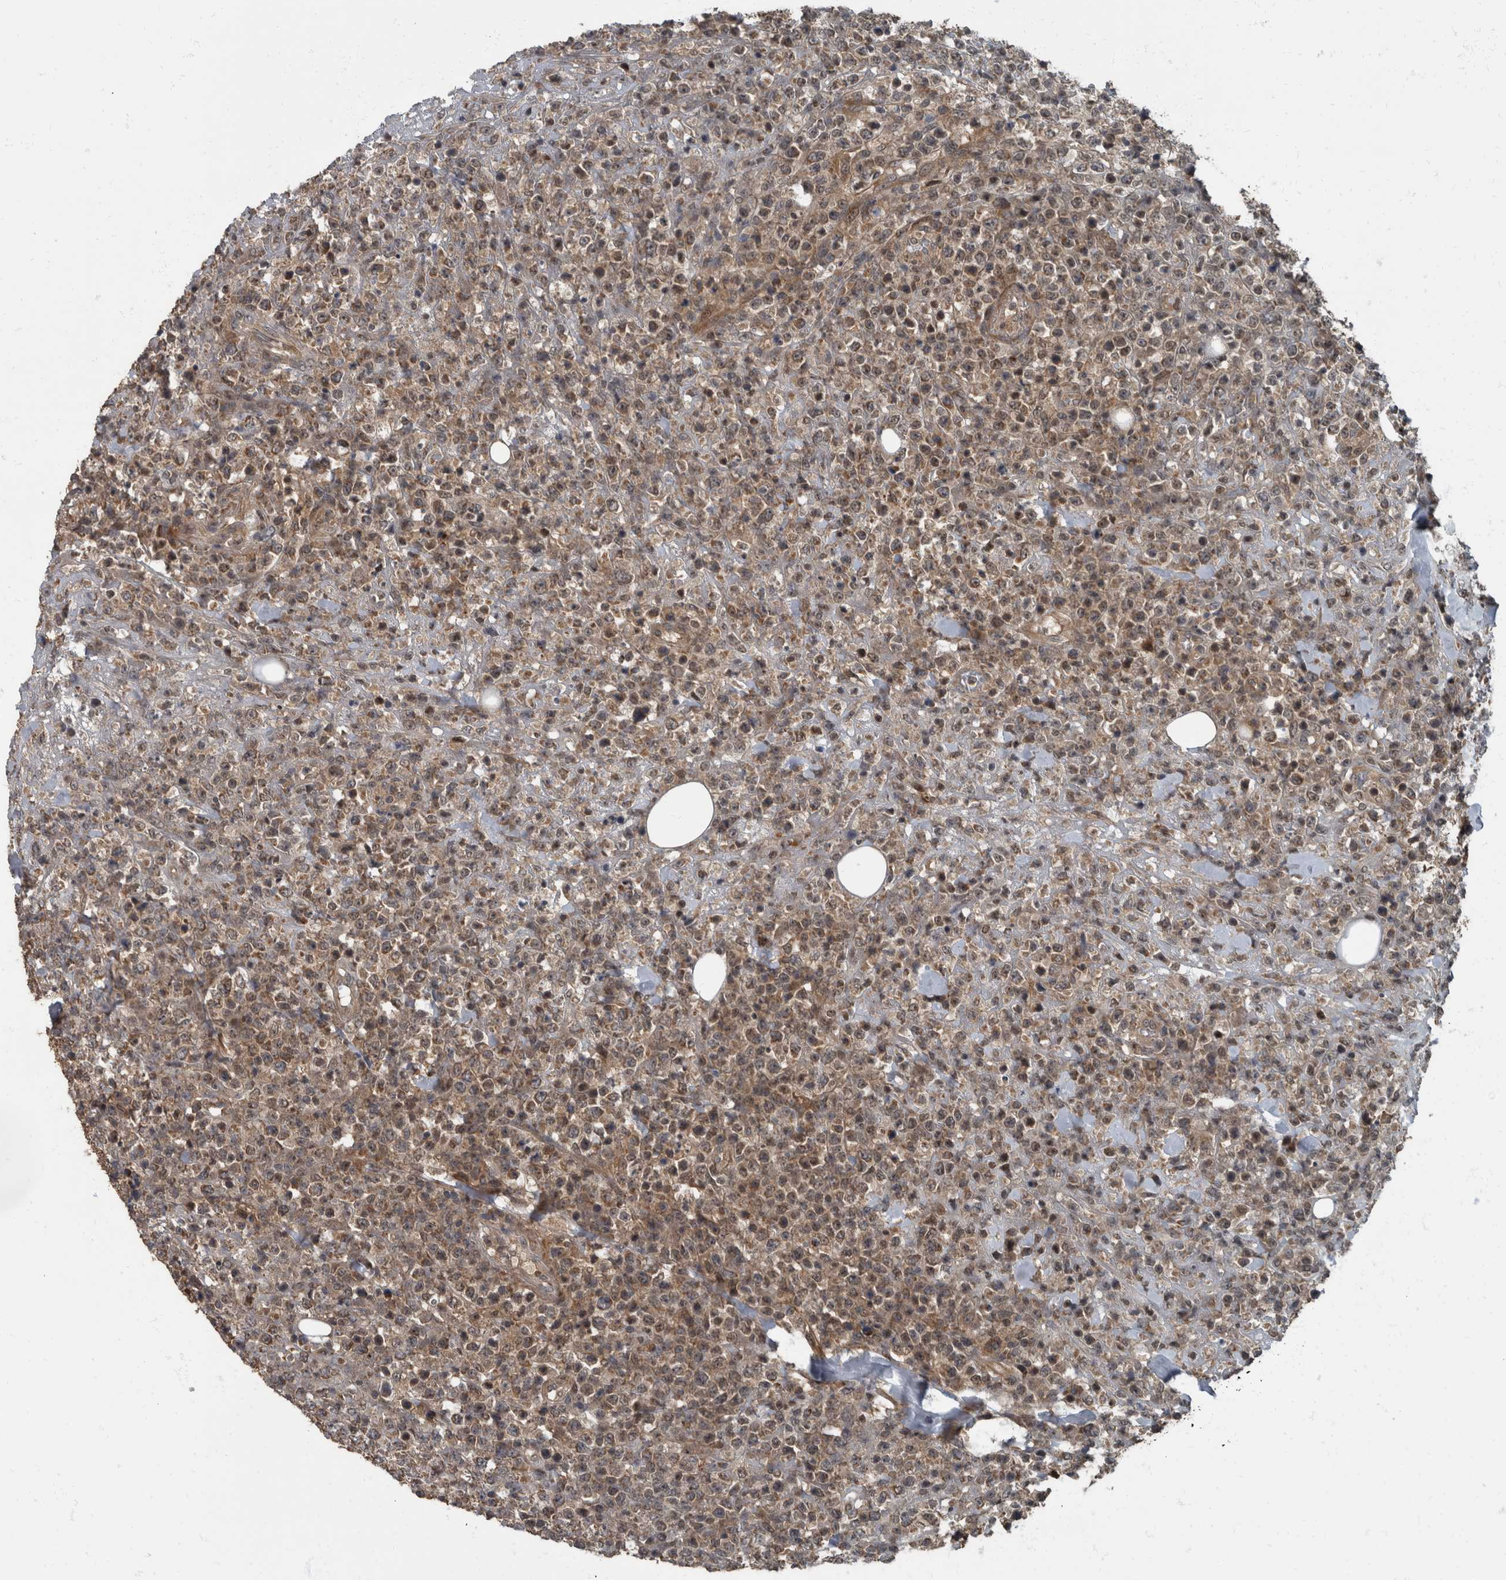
{"staining": {"intensity": "moderate", "quantity": ">75%", "location": "cytoplasmic/membranous,nuclear"}, "tissue": "lymphoma", "cell_type": "Tumor cells", "image_type": "cancer", "snomed": [{"axis": "morphology", "description": "Malignant lymphoma, non-Hodgkin's type, High grade"}, {"axis": "topography", "description": "Colon"}], "caption": "The micrograph displays staining of high-grade malignant lymphoma, non-Hodgkin's type, revealing moderate cytoplasmic/membranous and nuclear protein positivity (brown color) within tumor cells.", "gene": "RABGGTB", "patient": {"sex": "female", "age": 53}}